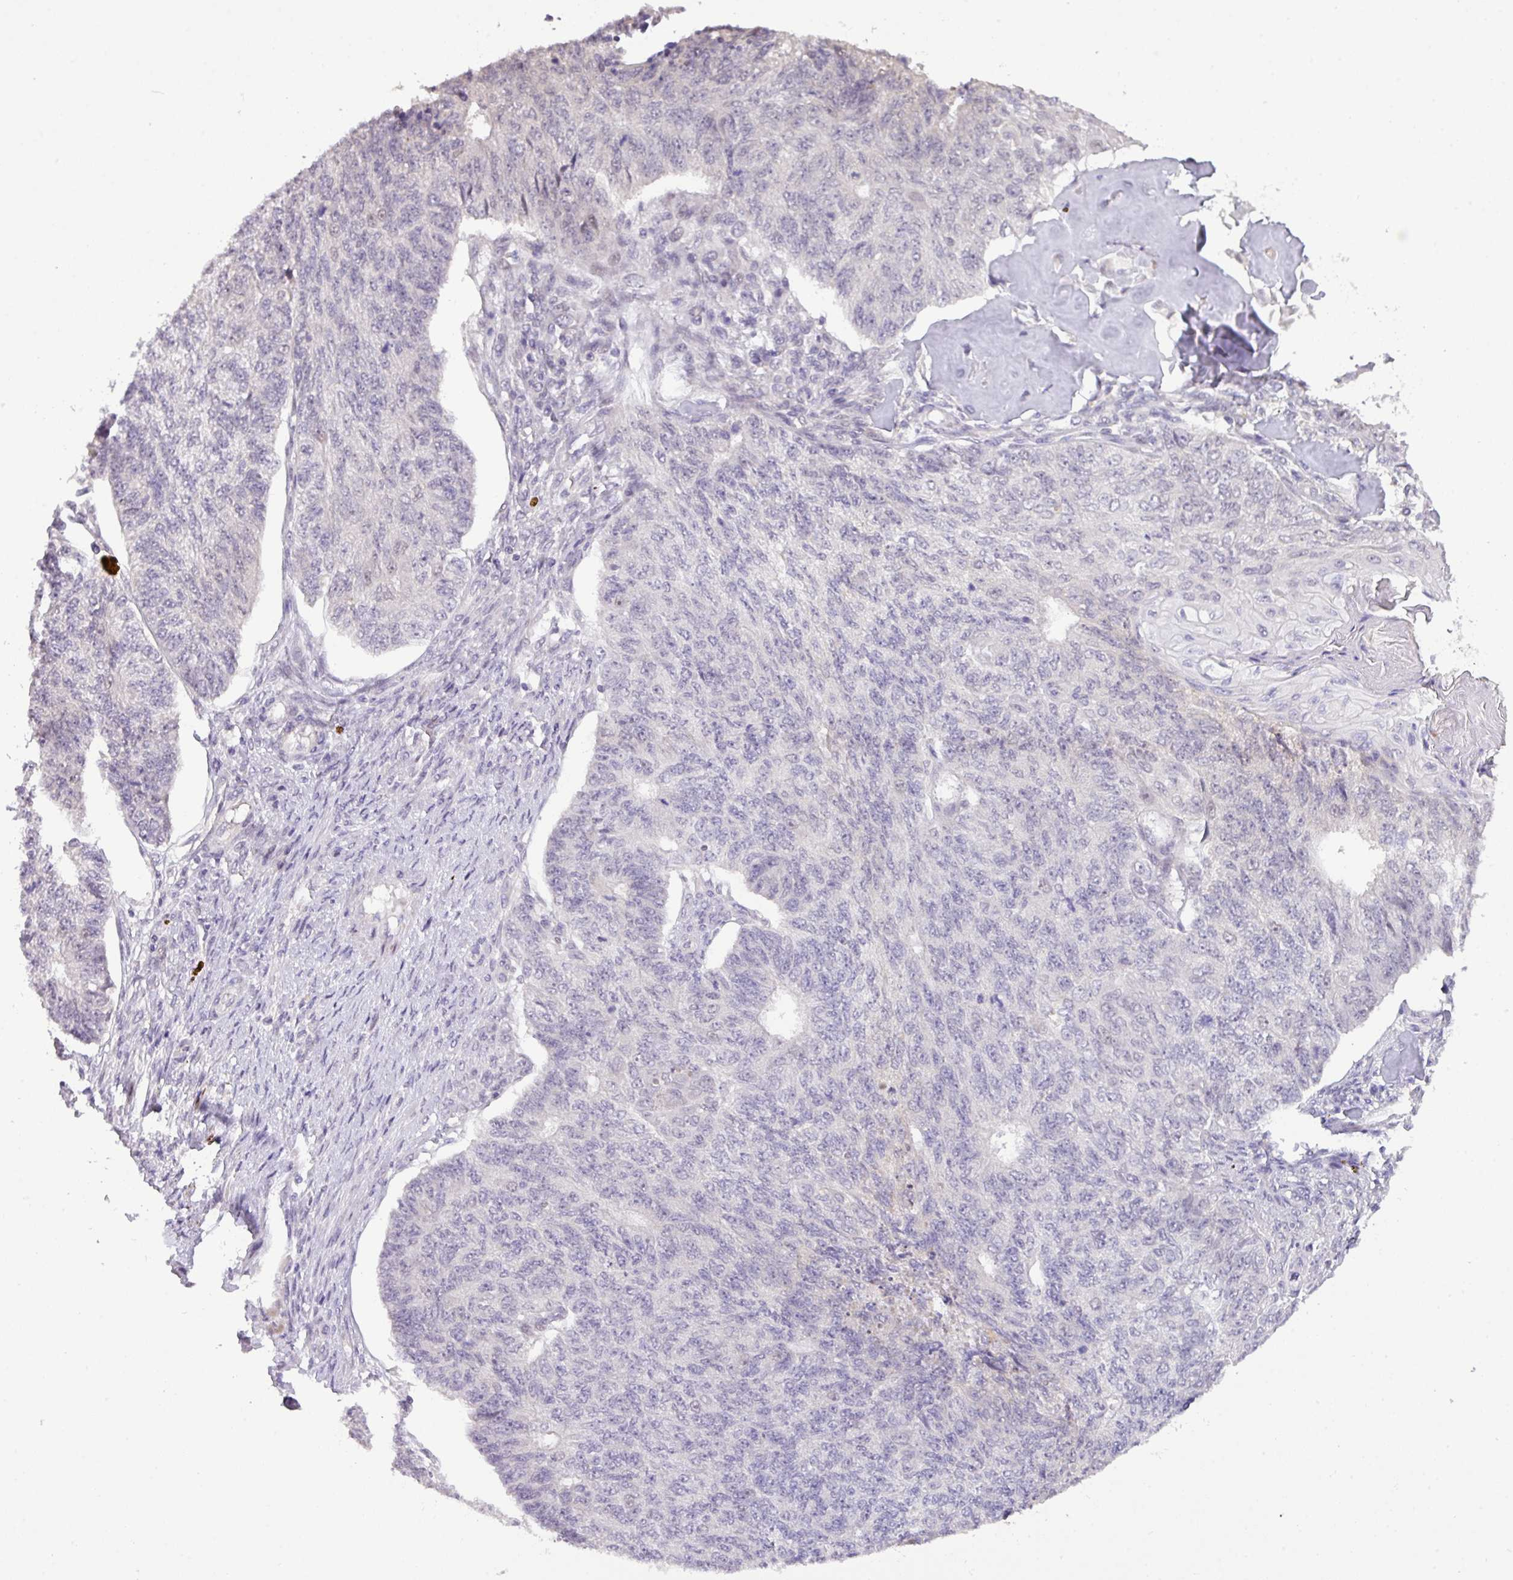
{"staining": {"intensity": "negative", "quantity": "none", "location": "none"}, "tissue": "endometrial cancer", "cell_type": "Tumor cells", "image_type": "cancer", "snomed": [{"axis": "morphology", "description": "Adenocarcinoma, NOS"}, {"axis": "topography", "description": "Endometrium"}], "caption": "Endometrial adenocarcinoma was stained to show a protein in brown. There is no significant expression in tumor cells.", "gene": "RIPPLY1", "patient": {"sex": "female", "age": 32}}